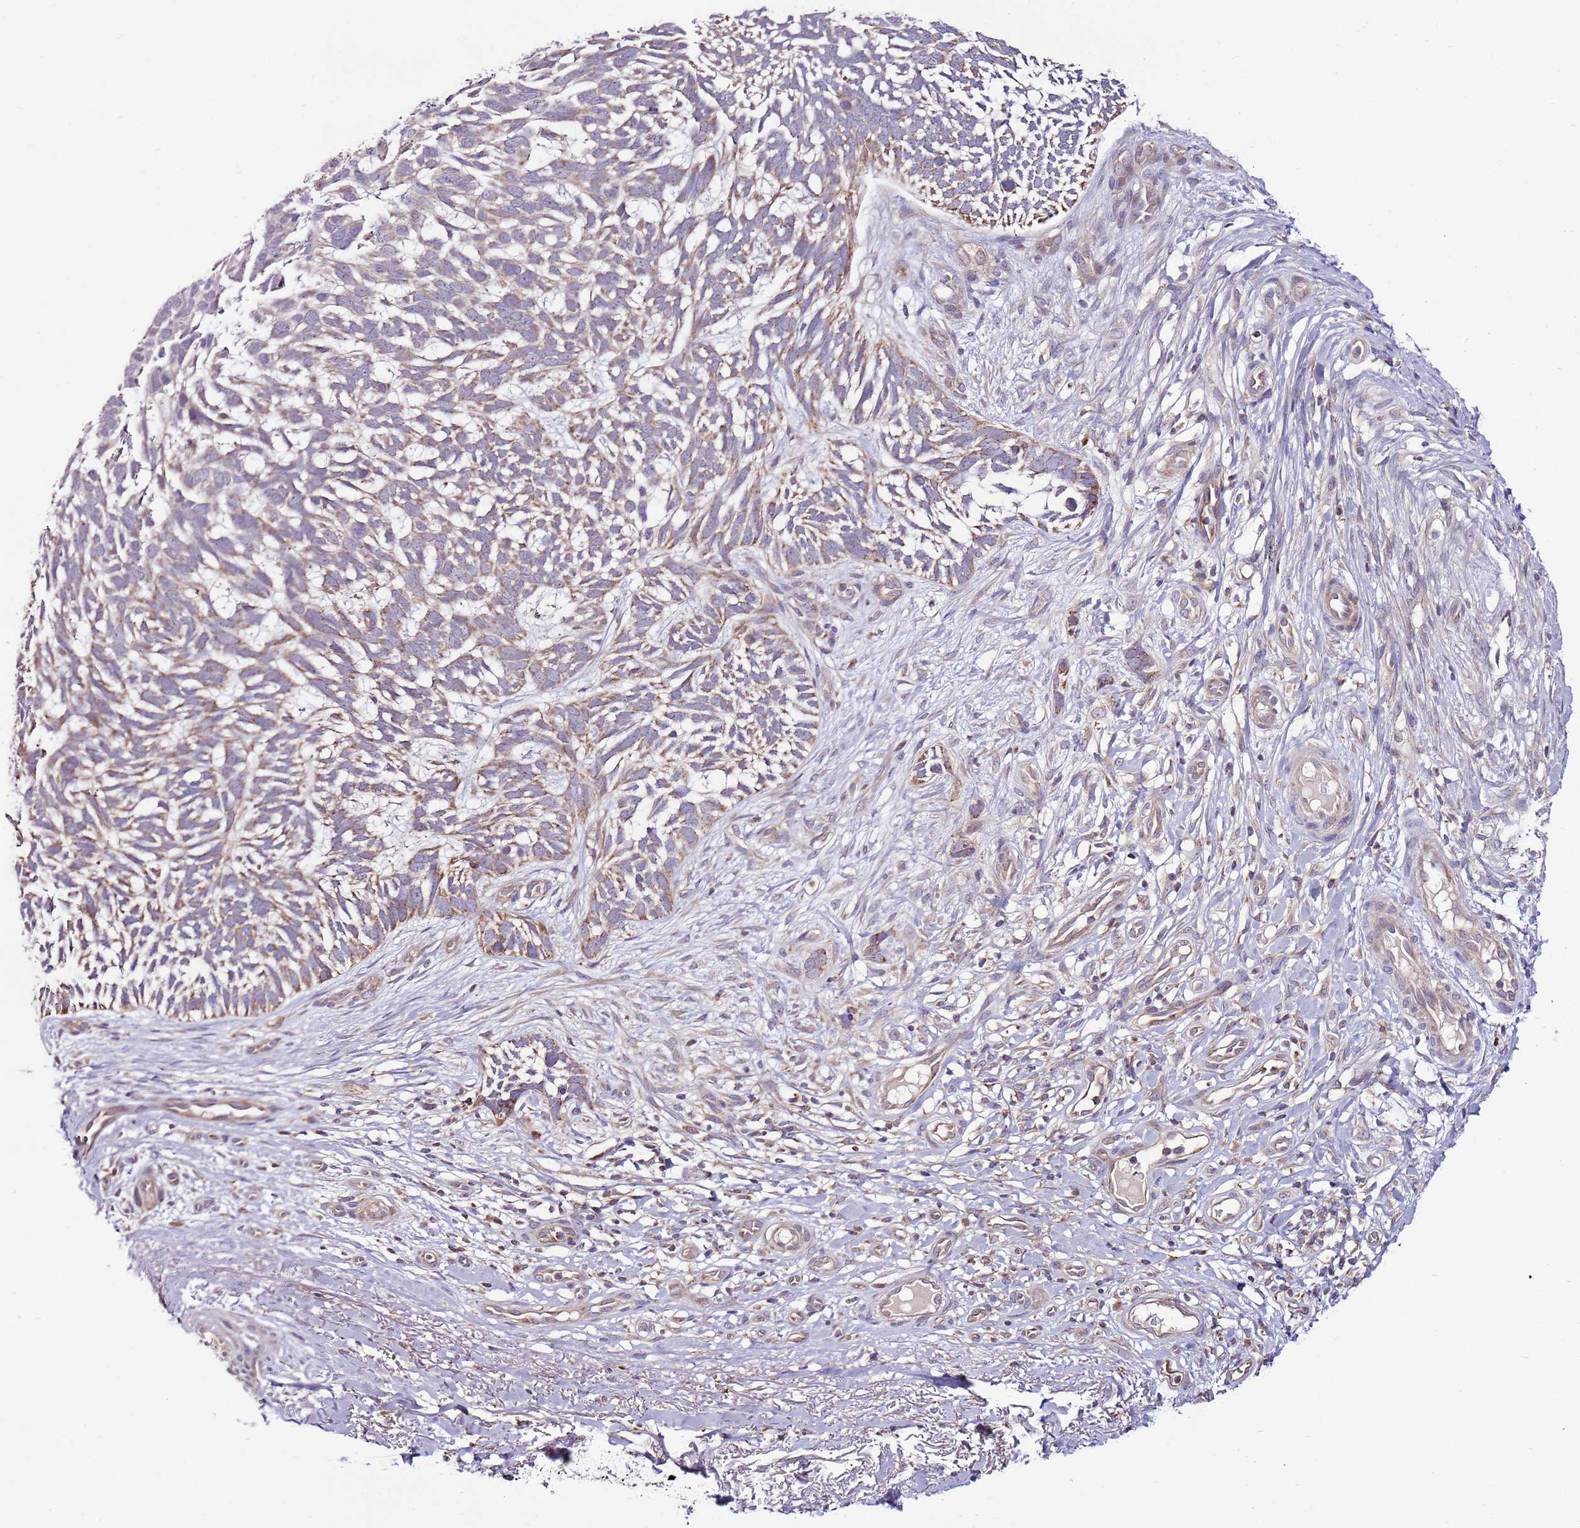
{"staining": {"intensity": "moderate", "quantity": "25%-75%", "location": "cytoplasmic/membranous"}, "tissue": "skin cancer", "cell_type": "Tumor cells", "image_type": "cancer", "snomed": [{"axis": "morphology", "description": "Basal cell carcinoma"}, {"axis": "topography", "description": "Skin"}], "caption": "High-magnification brightfield microscopy of skin cancer stained with DAB (brown) and counterstained with hematoxylin (blue). tumor cells exhibit moderate cytoplasmic/membranous positivity is identified in about25%-75% of cells. (DAB (3,3'-diaminobenzidine) IHC with brightfield microscopy, high magnification).", "gene": "SMG1", "patient": {"sex": "male", "age": 88}}